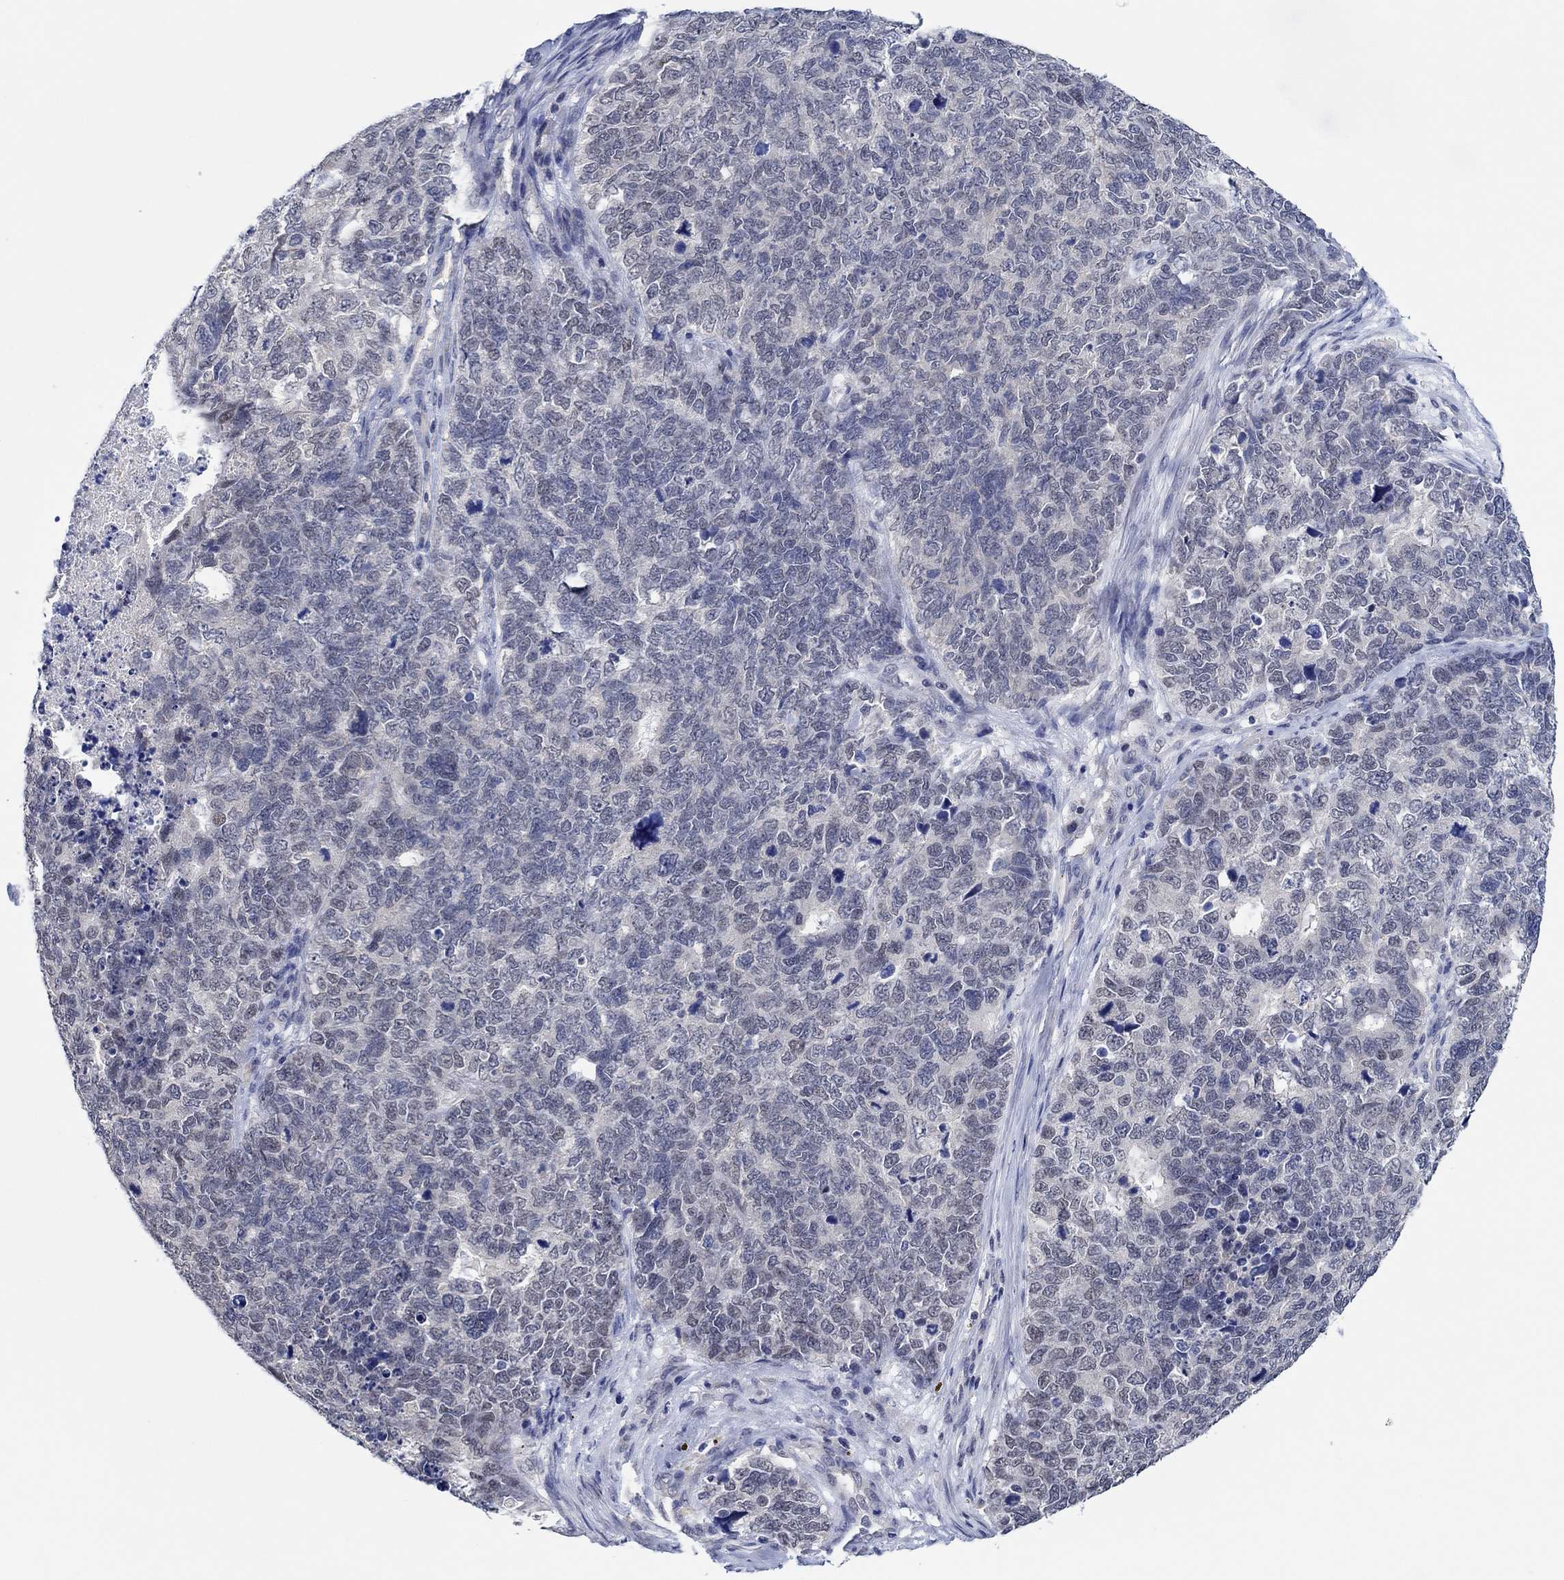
{"staining": {"intensity": "negative", "quantity": "none", "location": "none"}, "tissue": "cervical cancer", "cell_type": "Tumor cells", "image_type": "cancer", "snomed": [{"axis": "morphology", "description": "Squamous cell carcinoma, NOS"}, {"axis": "topography", "description": "Cervix"}], "caption": "The immunohistochemistry image has no significant expression in tumor cells of cervical cancer (squamous cell carcinoma) tissue. Nuclei are stained in blue.", "gene": "PRRT3", "patient": {"sex": "female", "age": 63}}